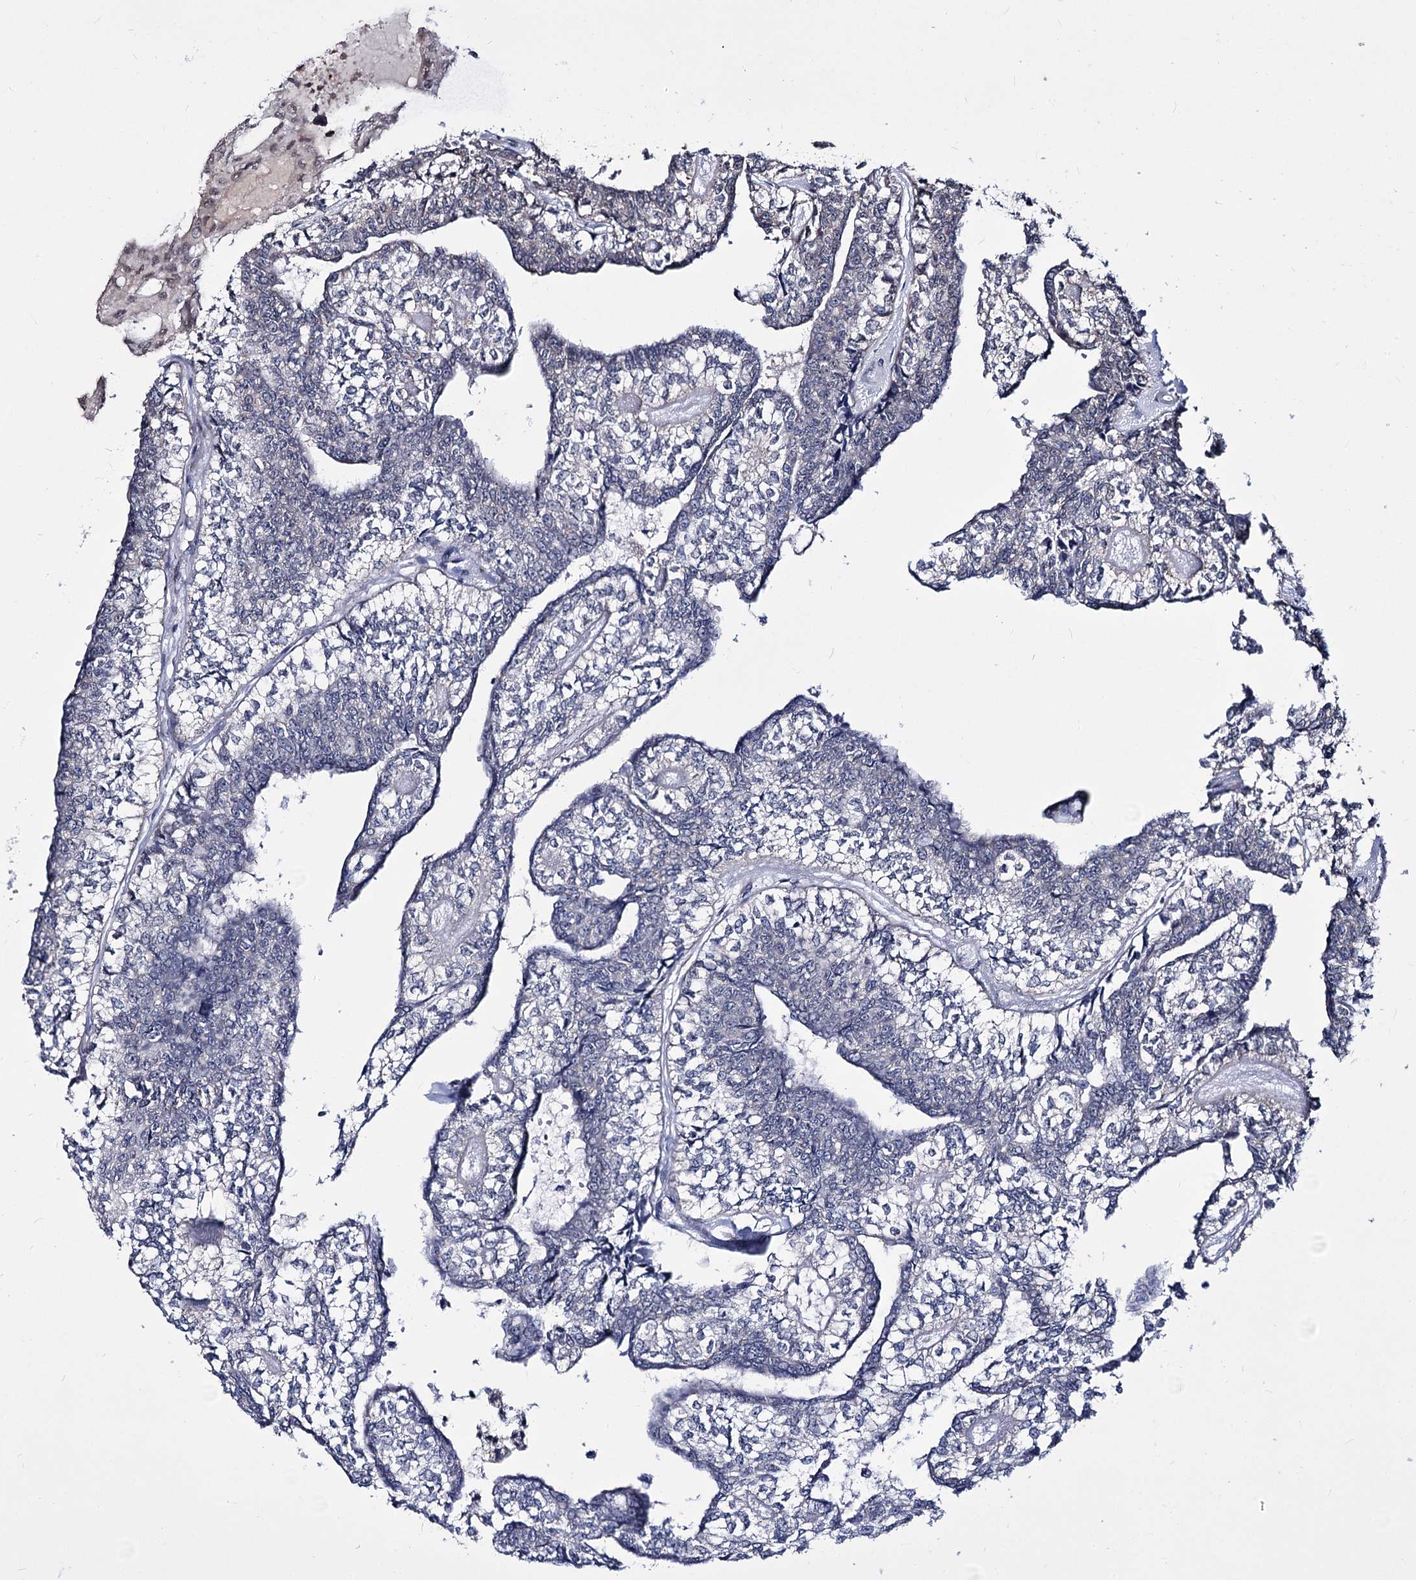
{"staining": {"intensity": "negative", "quantity": "none", "location": "none"}, "tissue": "head and neck cancer", "cell_type": "Tumor cells", "image_type": "cancer", "snomed": [{"axis": "morphology", "description": "Adenocarcinoma, NOS"}, {"axis": "topography", "description": "Head-Neck"}], "caption": "An image of head and neck adenocarcinoma stained for a protein reveals no brown staining in tumor cells. (Brightfield microscopy of DAB (3,3'-diaminobenzidine) immunohistochemistry at high magnification).", "gene": "PPRC1", "patient": {"sex": "female", "age": 73}}